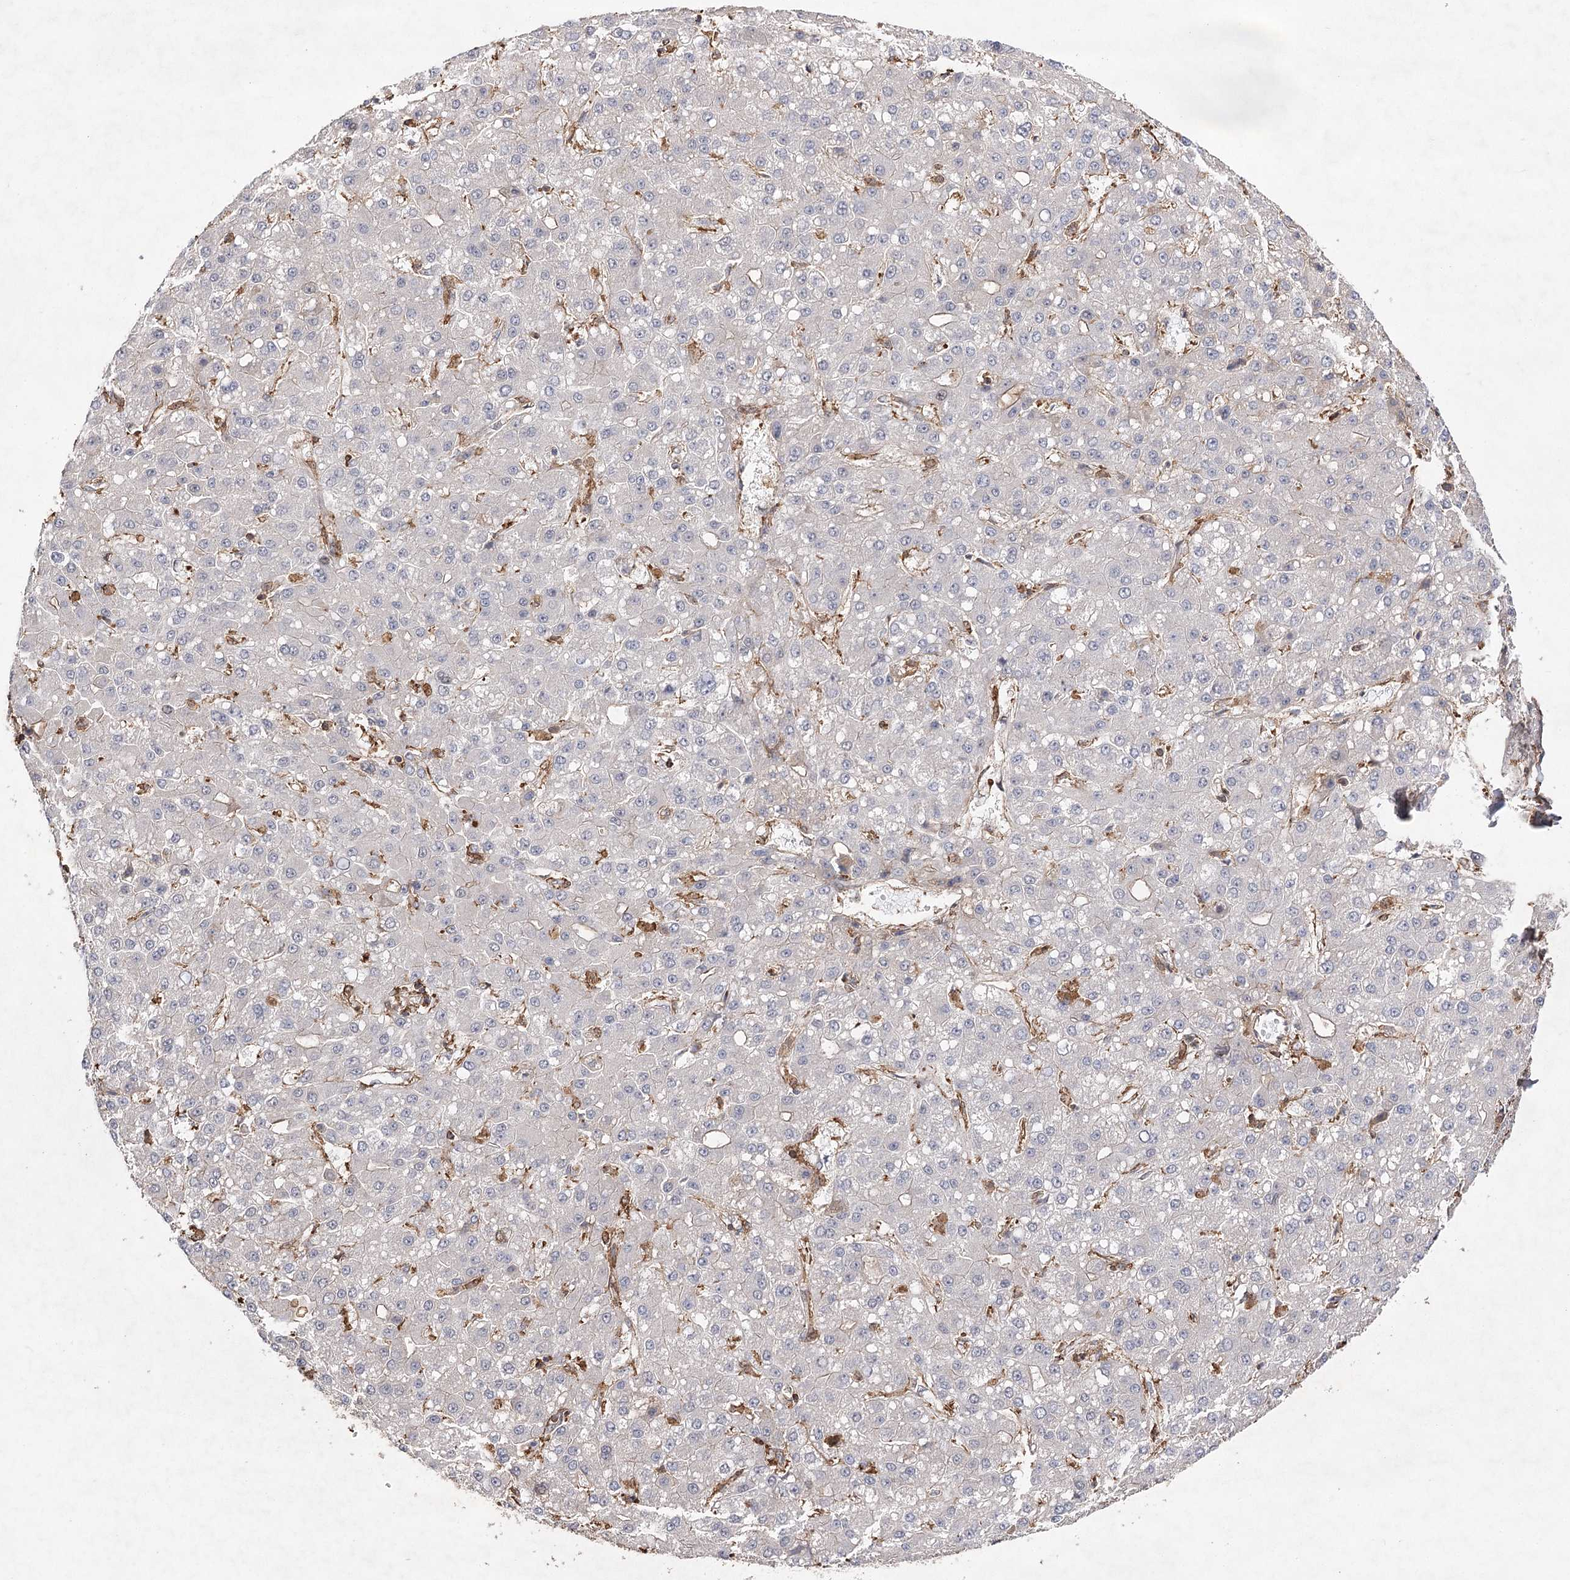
{"staining": {"intensity": "negative", "quantity": "none", "location": "none"}, "tissue": "liver cancer", "cell_type": "Tumor cells", "image_type": "cancer", "snomed": [{"axis": "morphology", "description": "Carcinoma, Hepatocellular, NOS"}, {"axis": "topography", "description": "Liver"}], "caption": "High magnification brightfield microscopy of liver cancer stained with DAB (3,3'-diaminobenzidine) (brown) and counterstained with hematoxylin (blue): tumor cells show no significant staining.", "gene": "OBSL1", "patient": {"sex": "male", "age": 67}}